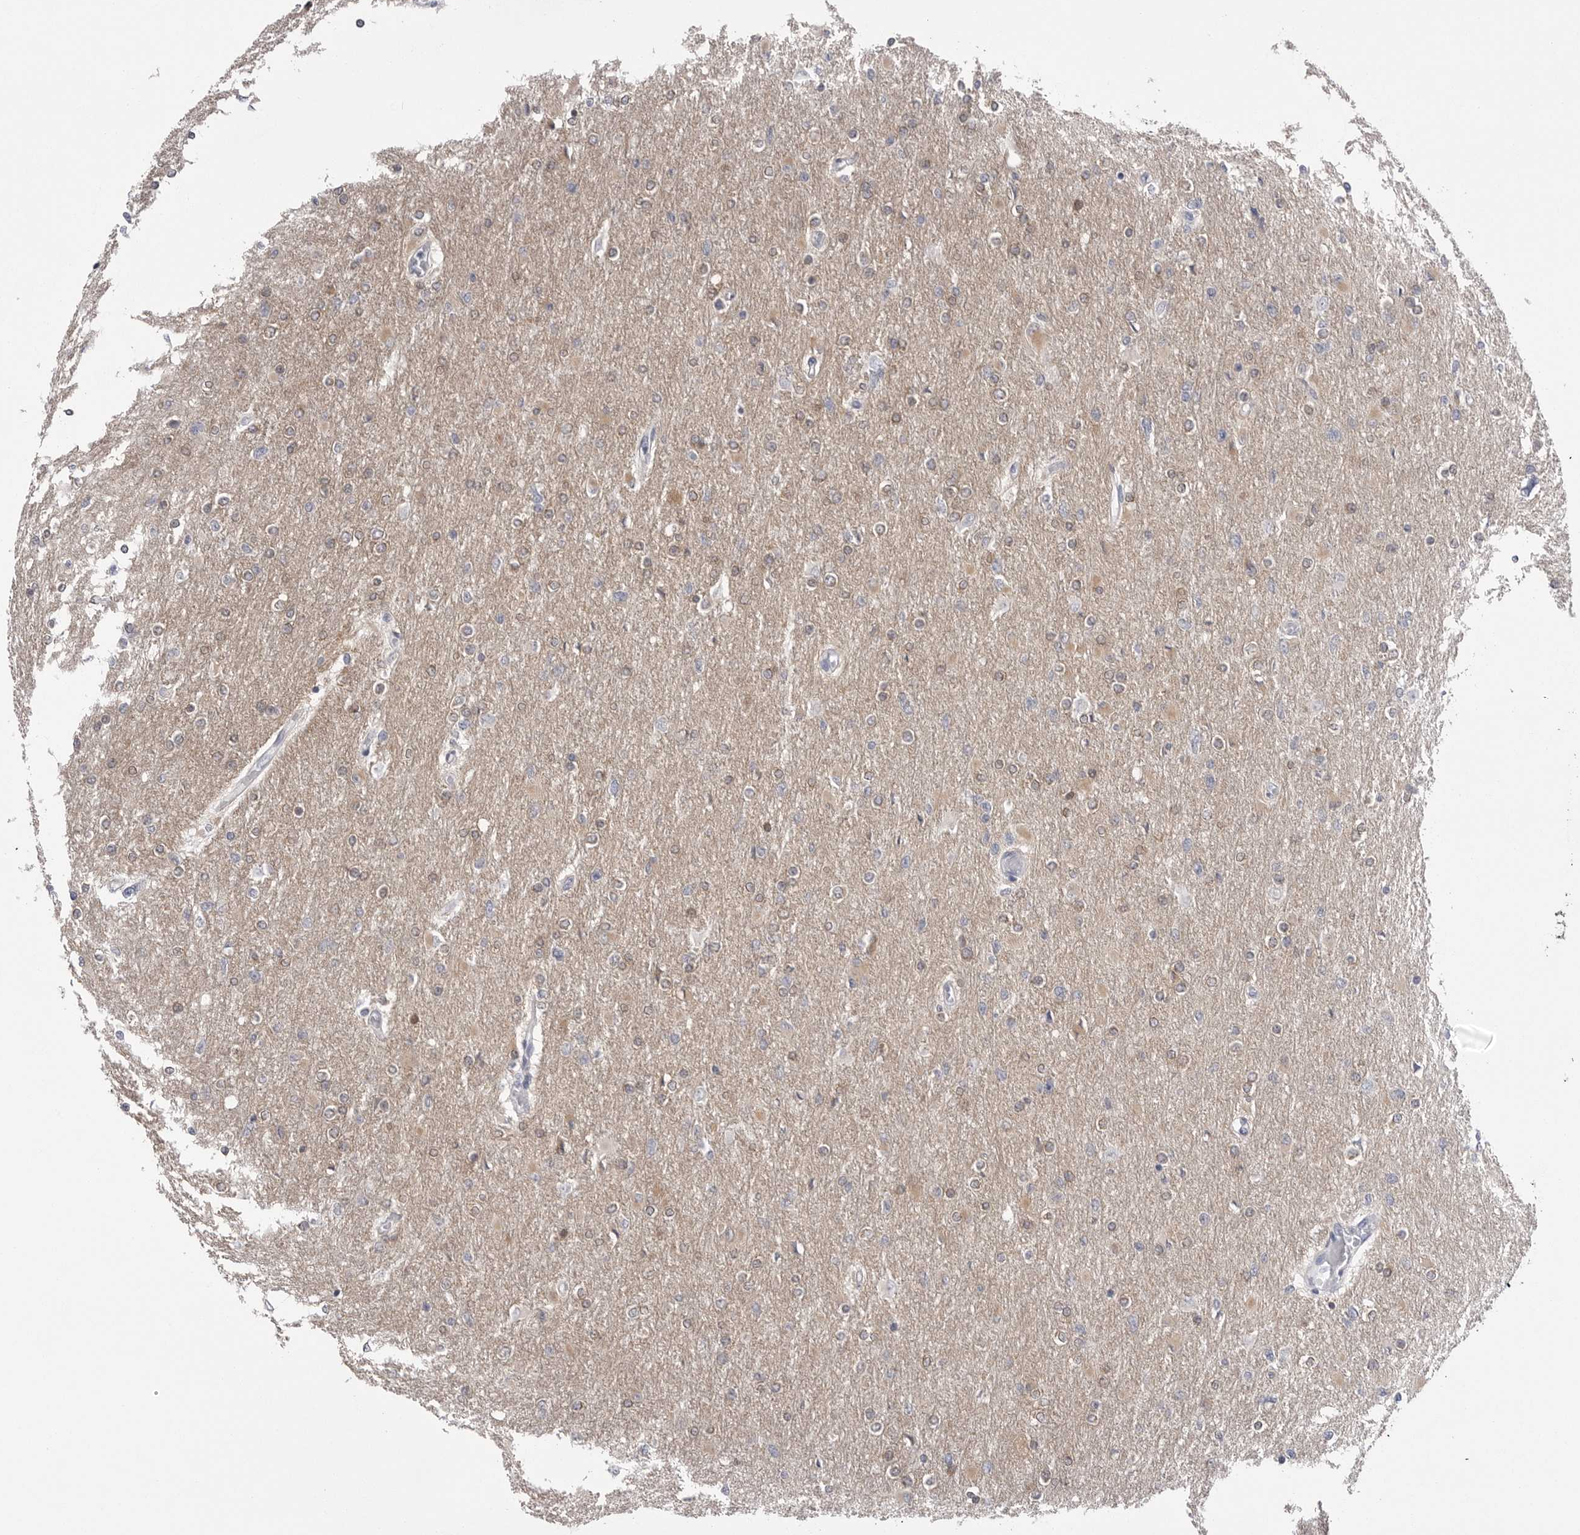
{"staining": {"intensity": "weak", "quantity": "25%-75%", "location": "nuclear"}, "tissue": "glioma", "cell_type": "Tumor cells", "image_type": "cancer", "snomed": [{"axis": "morphology", "description": "Glioma, malignant, High grade"}, {"axis": "topography", "description": "Cerebral cortex"}], "caption": "Glioma was stained to show a protein in brown. There is low levels of weak nuclear expression in approximately 25%-75% of tumor cells.", "gene": "DLGAP3", "patient": {"sex": "female", "age": 36}}